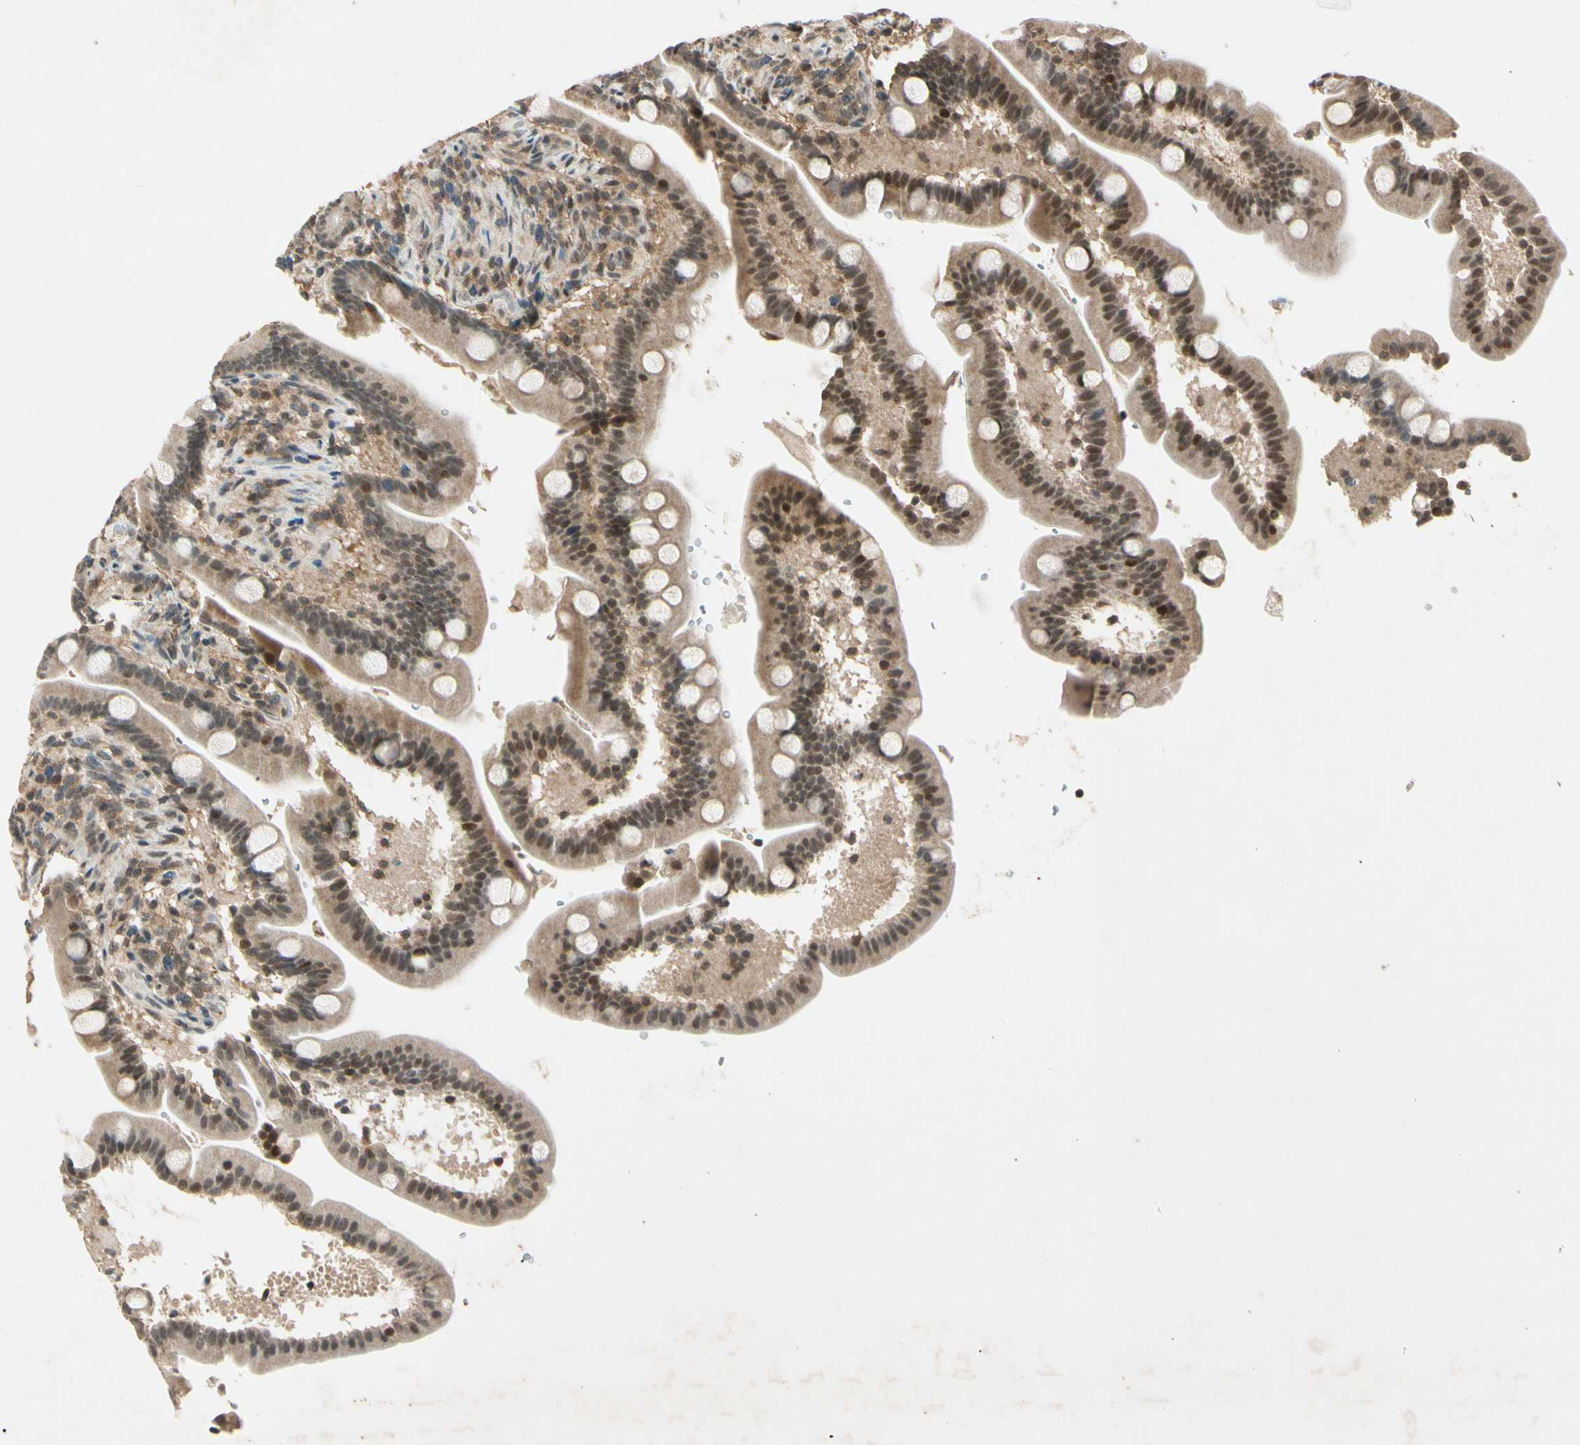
{"staining": {"intensity": "weak", "quantity": ">75%", "location": "cytoplasmic/membranous,nuclear"}, "tissue": "duodenum", "cell_type": "Glandular cells", "image_type": "normal", "snomed": [{"axis": "morphology", "description": "Normal tissue, NOS"}, {"axis": "topography", "description": "Duodenum"}], "caption": "Duodenum stained for a protein exhibits weak cytoplasmic/membranous,nuclear positivity in glandular cells.", "gene": "ZSCAN12", "patient": {"sex": "male", "age": 54}}